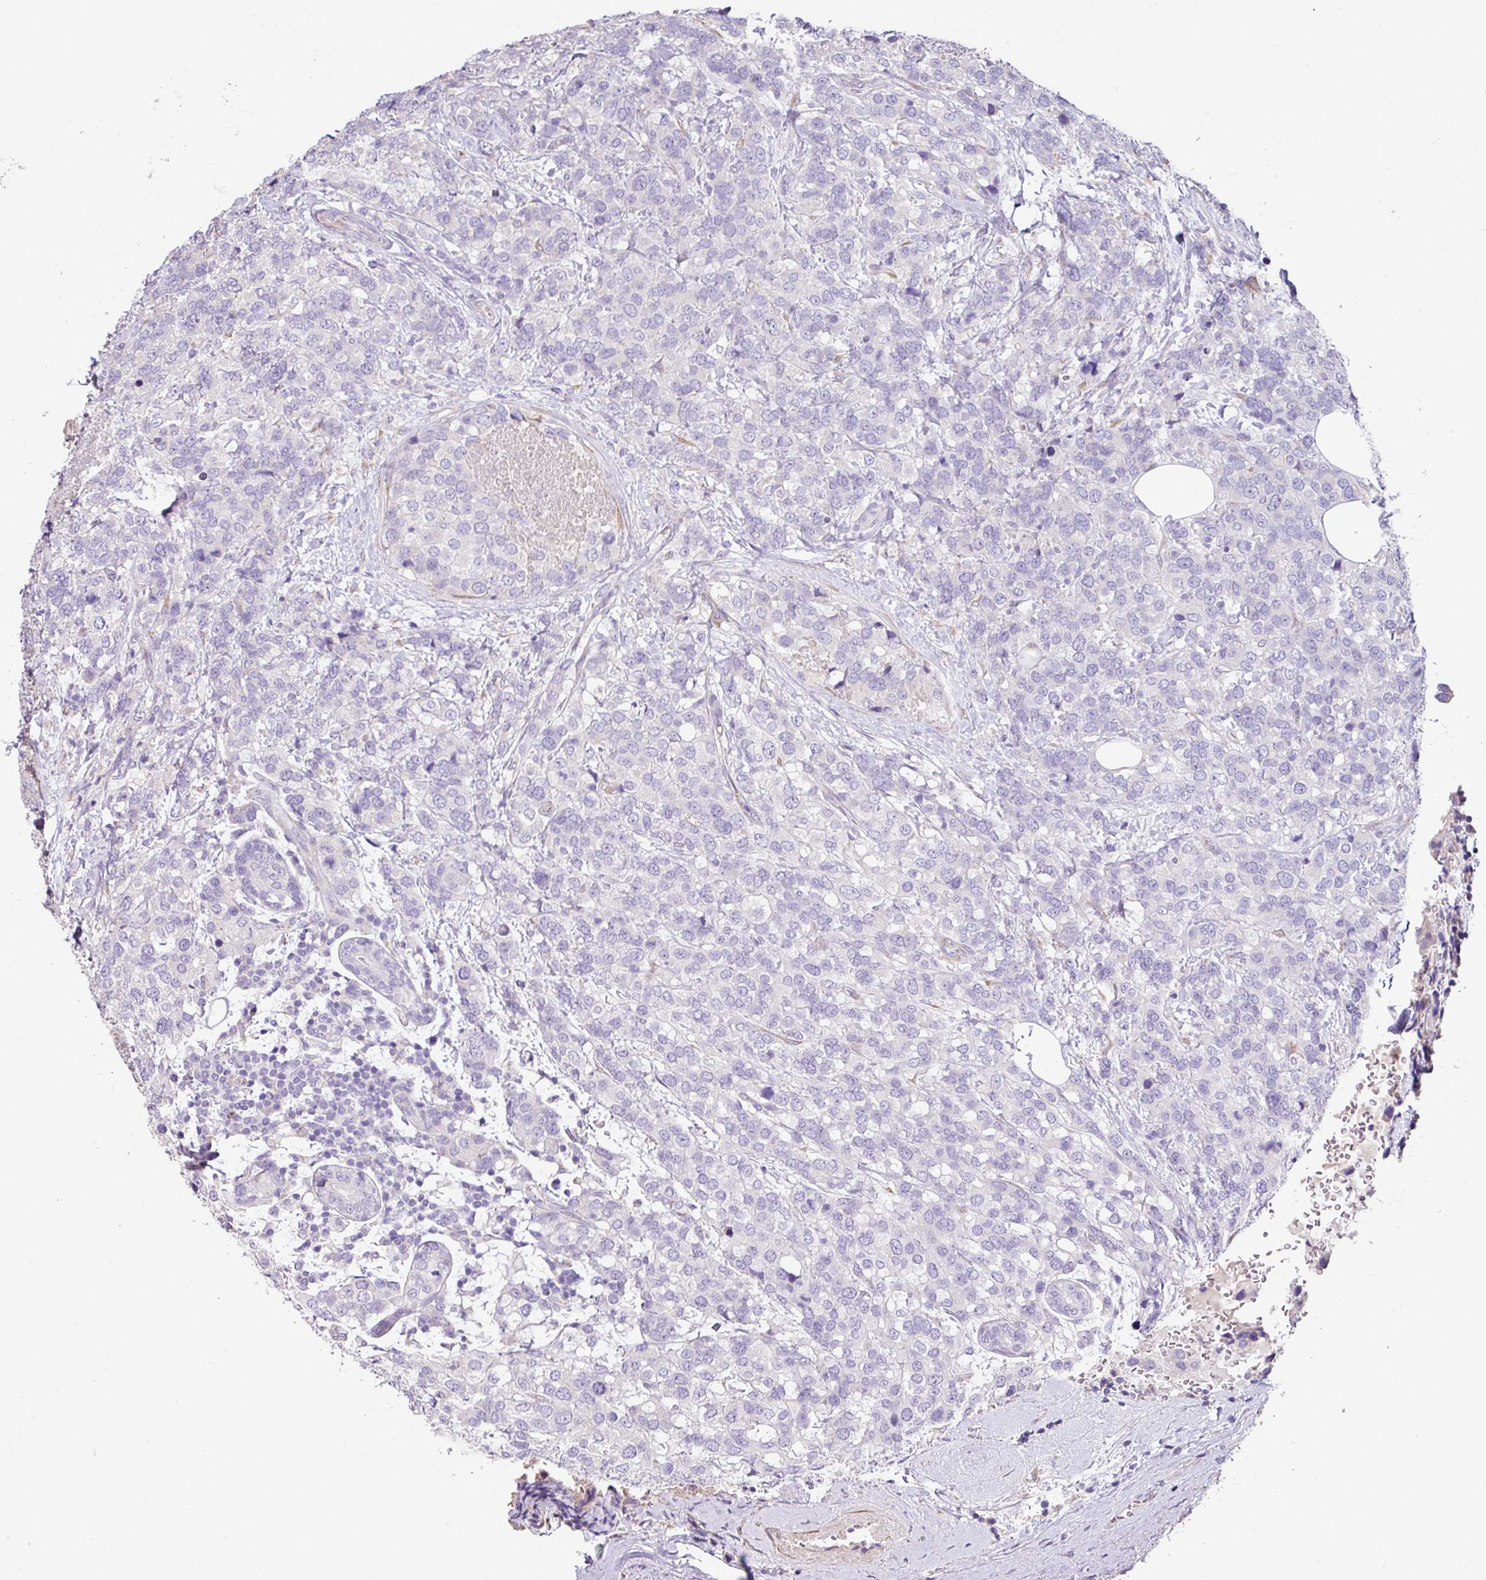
{"staining": {"intensity": "negative", "quantity": "none", "location": "none"}, "tissue": "breast cancer", "cell_type": "Tumor cells", "image_type": "cancer", "snomed": [{"axis": "morphology", "description": "Lobular carcinoma"}, {"axis": "topography", "description": "Breast"}], "caption": "Micrograph shows no significant protein expression in tumor cells of lobular carcinoma (breast).", "gene": "ZG16", "patient": {"sex": "female", "age": 59}}